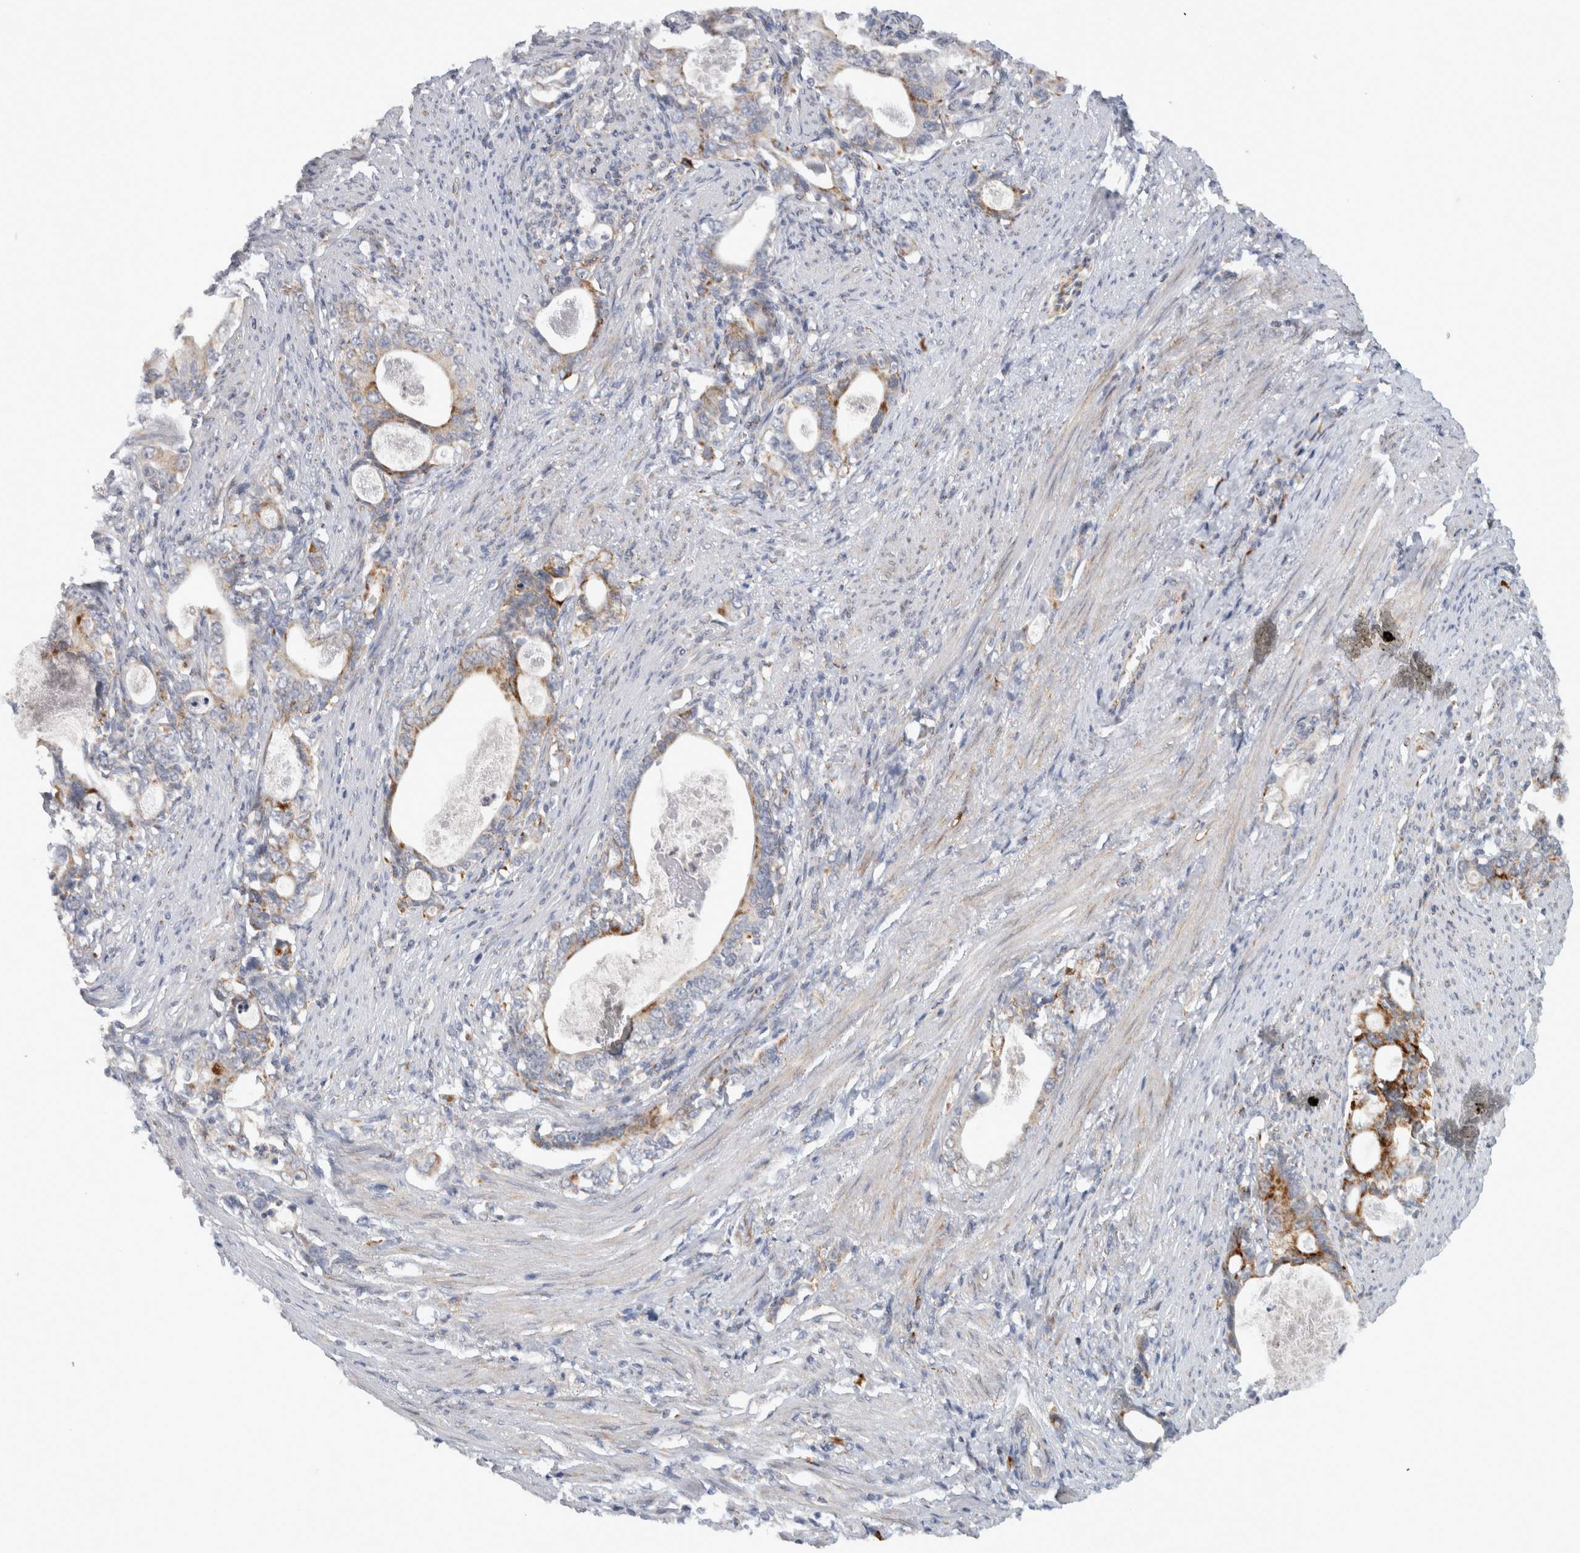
{"staining": {"intensity": "moderate", "quantity": ">75%", "location": "cytoplasmic/membranous"}, "tissue": "stomach cancer", "cell_type": "Tumor cells", "image_type": "cancer", "snomed": [{"axis": "morphology", "description": "Adenocarcinoma, NOS"}, {"axis": "topography", "description": "Stomach, lower"}], "caption": "Stomach cancer (adenocarcinoma) was stained to show a protein in brown. There is medium levels of moderate cytoplasmic/membranous expression in approximately >75% of tumor cells. (DAB IHC, brown staining for protein, blue staining for nuclei).", "gene": "RAB18", "patient": {"sex": "female", "age": 72}}